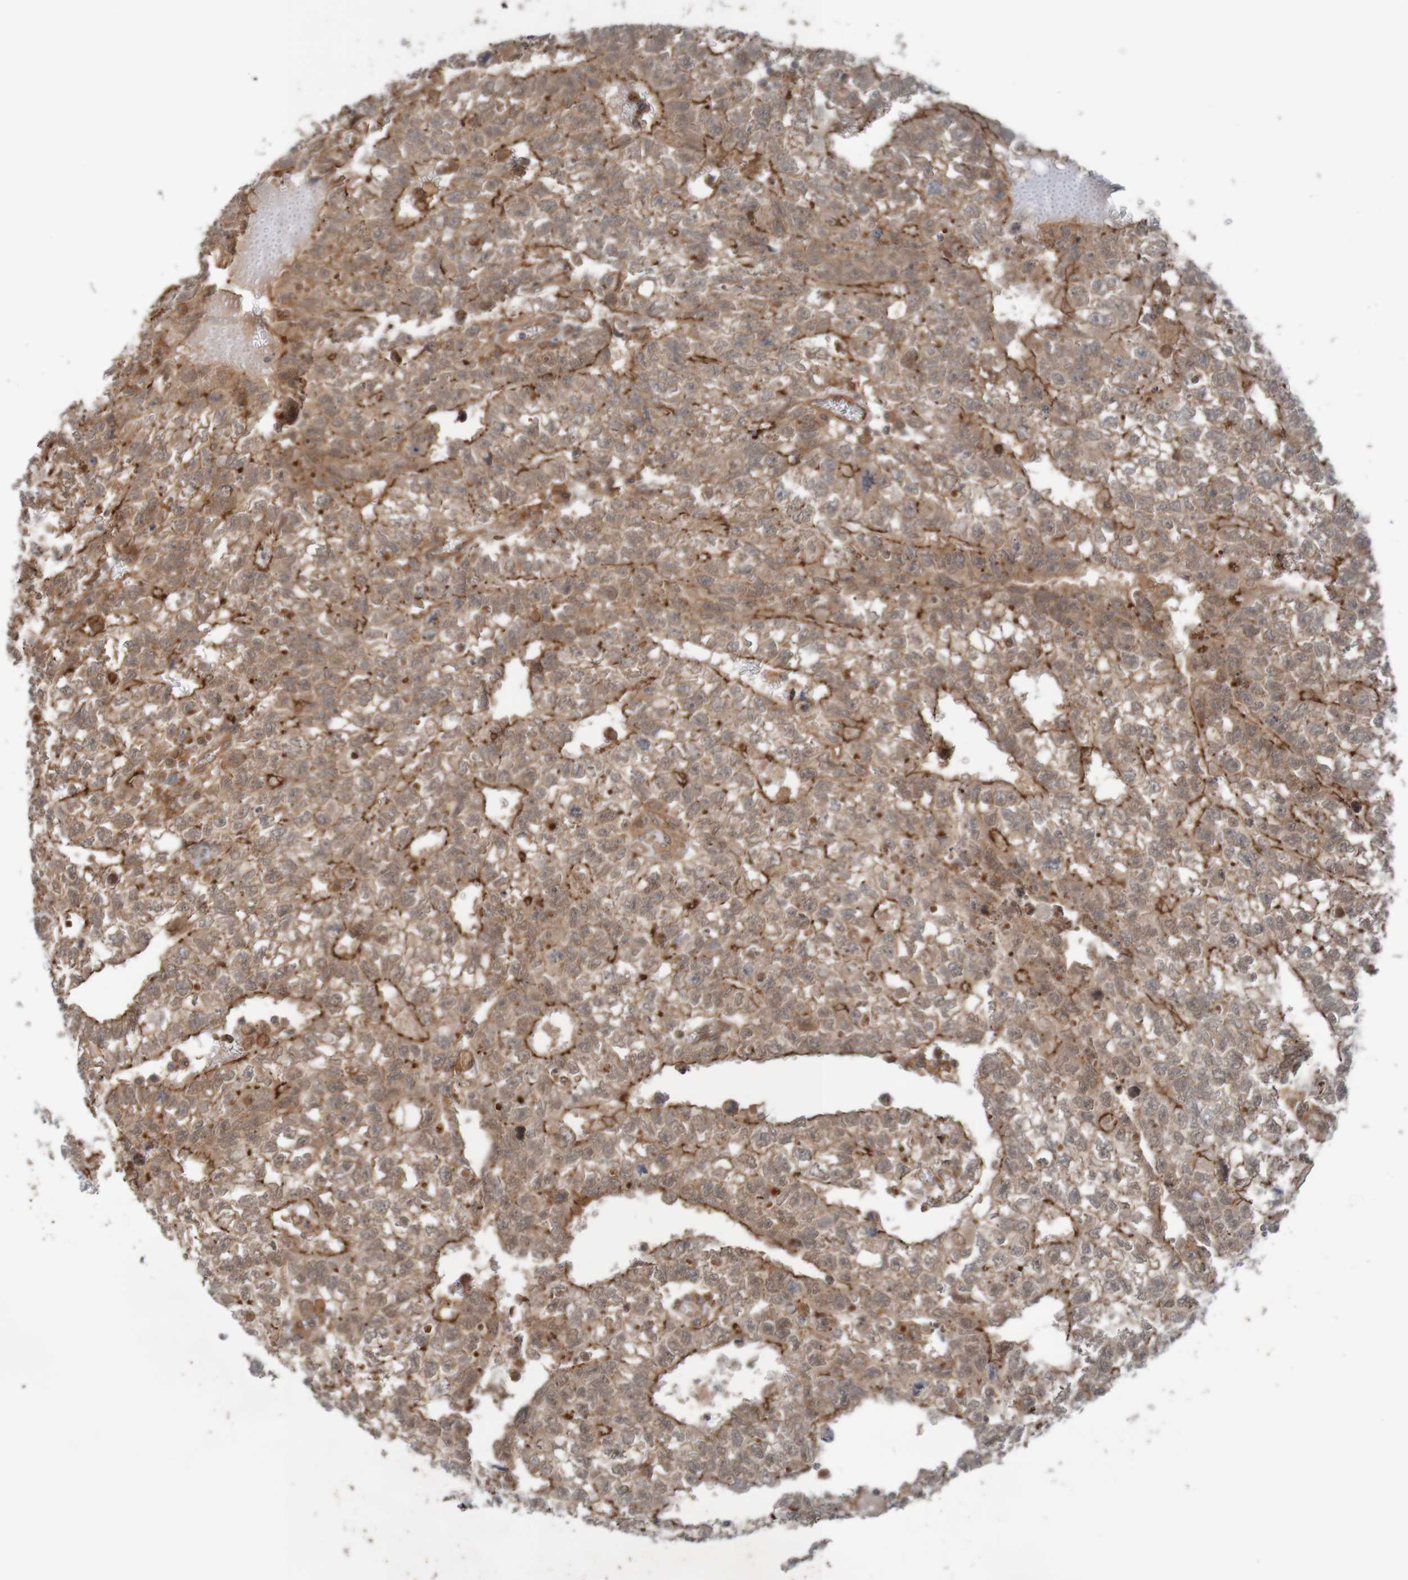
{"staining": {"intensity": "weak", "quantity": ">75%", "location": "cytoplasmic/membranous"}, "tissue": "testis cancer", "cell_type": "Tumor cells", "image_type": "cancer", "snomed": [{"axis": "morphology", "description": "Seminoma, NOS"}, {"axis": "morphology", "description": "Carcinoma, Embryonal, NOS"}, {"axis": "topography", "description": "Testis"}], "caption": "This is a micrograph of IHC staining of seminoma (testis), which shows weak positivity in the cytoplasmic/membranous of tumor cells.", "gene": "ARHGEF11", "patient": {"sex": "male", "age": 38}}